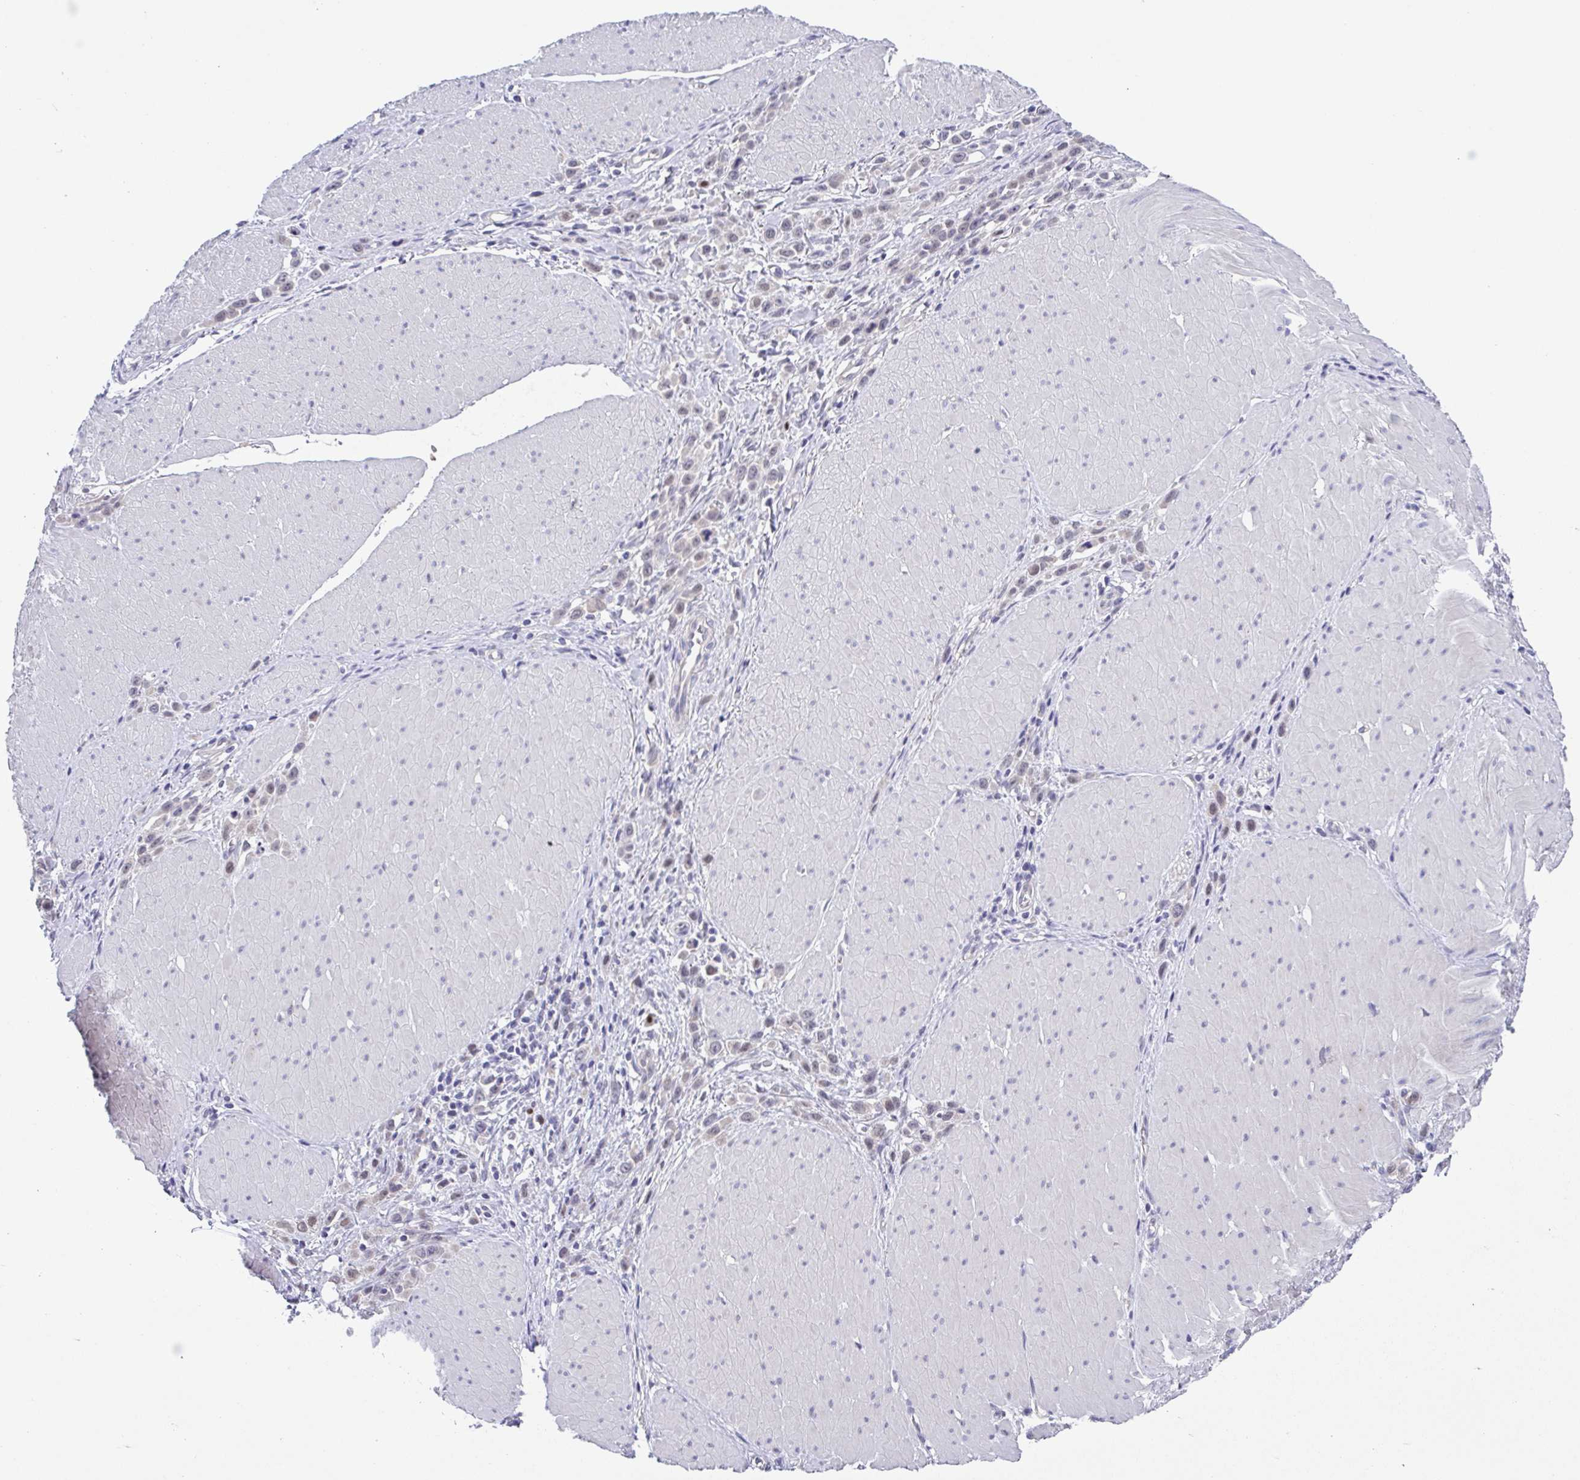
{"staining": {"intensity": "negative", "quantity": "none", "location": "none"}, "tissue": "stomach cancer", "cell_type": "Tumor cells", "image_type": "cancer", "snomed": [{"axis": "morphology", "description": "Adenocarcinoma, NOS"}, {"axis": "topography", "description": "Stomach"}], "caption": "High magnification brightfield microscopy of adenocarcinoma (stomach) stained with DAB (3,3'-diaminobenzidine) (brown) and counterstained with hematoxylin (blue): tumor cells show no significant staining.", "gene": "UBE2Q1", "patient": {"sex": "male", "age": 47}}